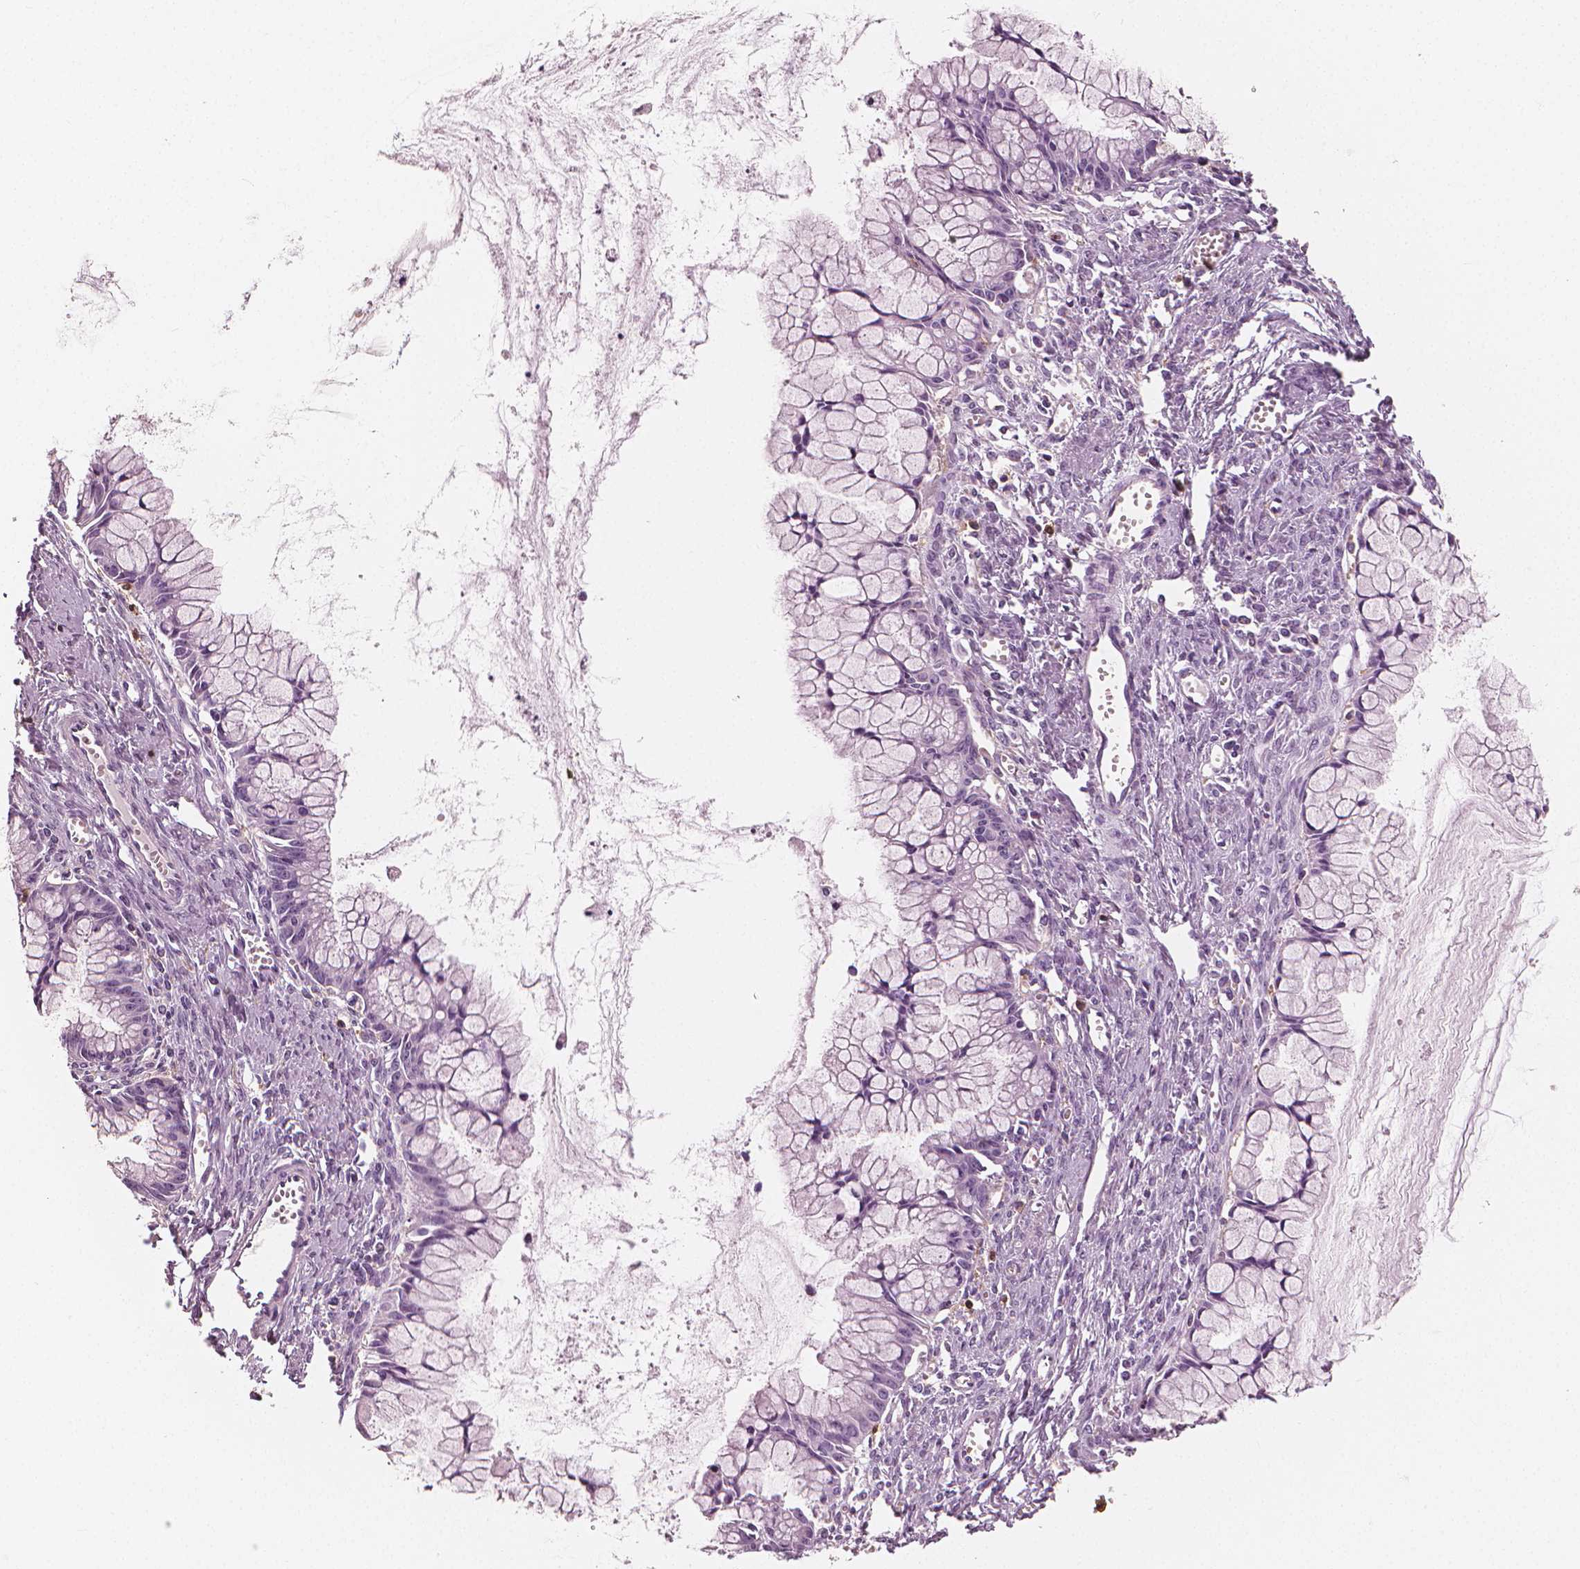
{"staining": {"intensity": "negative", "quantity": "none", "location": "none"}, "tissue": "ovarian cancer", "cell_type": "Tumor cells", "image_type": "cancer", "snomed": [{"axis": "morphology", "description": "Cystadenocarcinoma, mucinous, NOS"}, {"axis": "topography", "description": "Ovary"}], "caption": "Tumor cells show no significant positivity in ovarian cancer.", "gene": "PTPRC", "patient": {"sex": "female", "age": 41}}